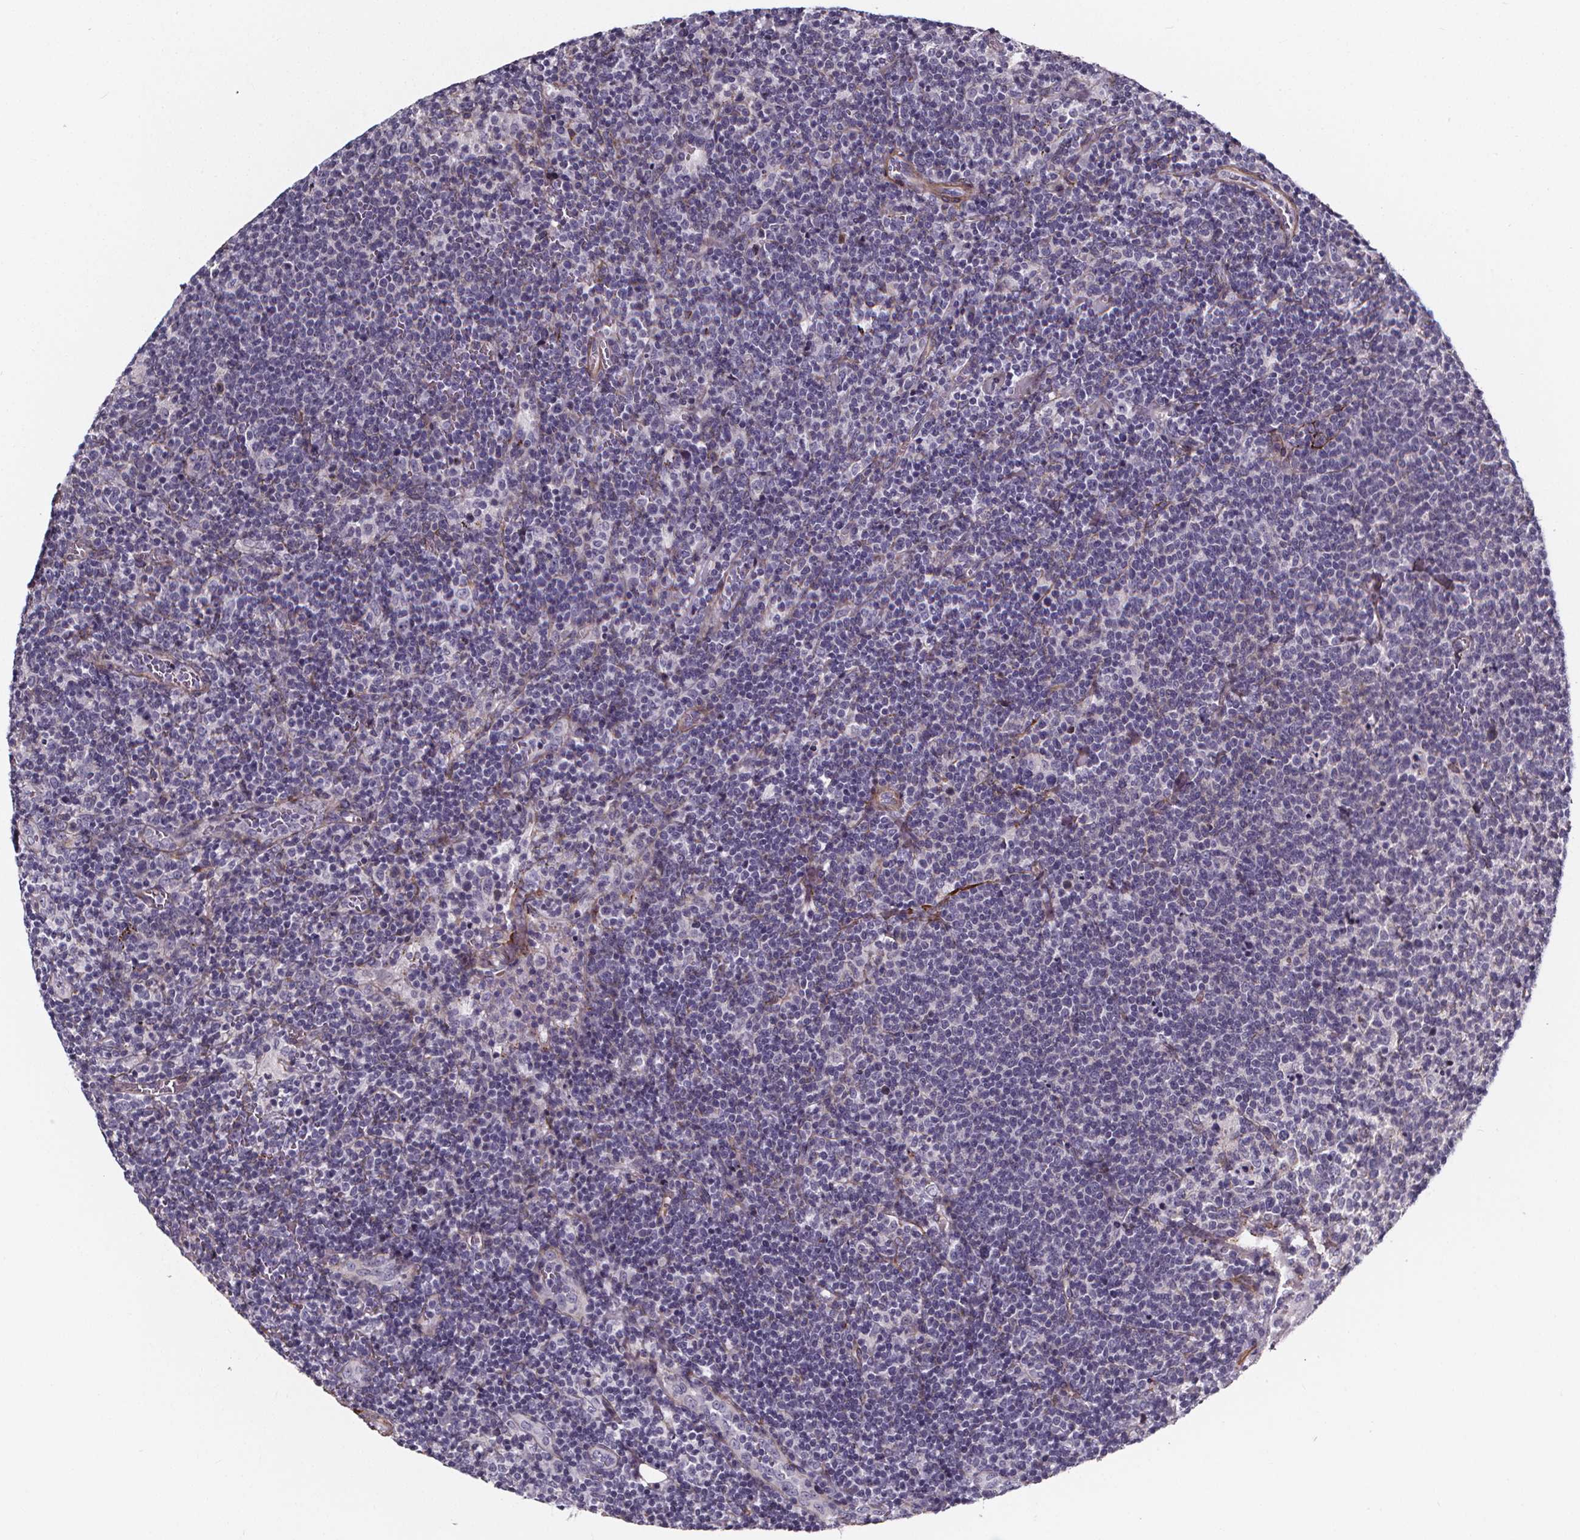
{"staining": {"intensity": "negative", "quantity": "none", "location": "none"}, "tissue": "lymphoma", "cell_type": "Tumor cells", "image_type": "cancer", "snomed": [{"axis": "morphology", "description": "Malignant lymphoma, non-Hodgkin's type, High grade"}, {"axis": "topography", "description": "Lymph node"}], "caption": "A high-resolution histopathology image shows immunohistochemistry staining of lymphoma, which reveals no significant expression in tumor cells.", "gene": "AEBP1", "patient": {"sex": "male", "age": 61}}